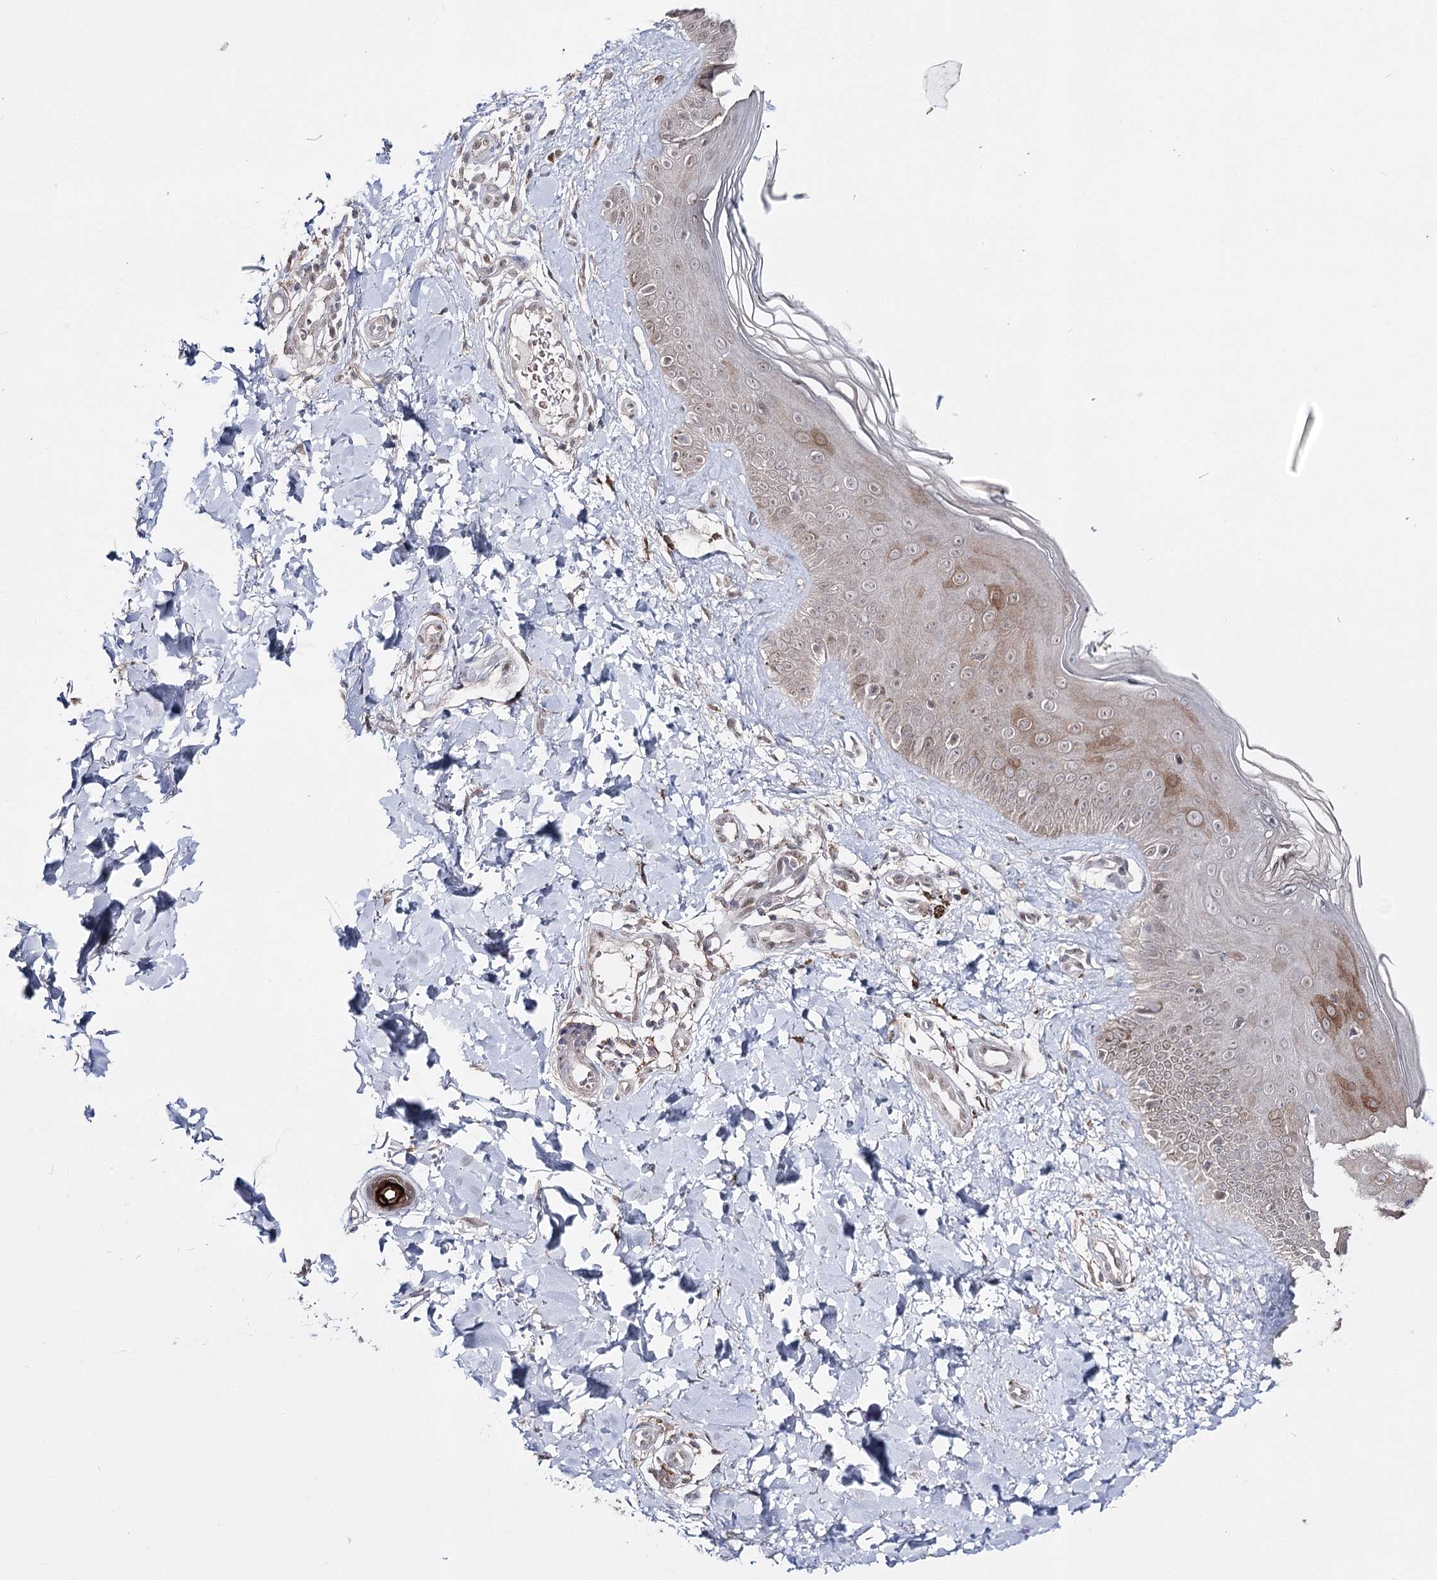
{"staining": {"intensity": "weak", "quantity": ">75%", "location": "cytoplasmic/membranous"}, "tissue": "skin", "cell_type": "Fibroblasts", "image_type": "normal", "snomed": [{"axis": "morphology", "description": "Normal tissue, NOS"}, {"axis": "topography", "description": "Skin"}], "caption": "Immunohistochemistry (IHC) photomicrograph of unremarkable skin: human skin stained using immunohistochemistry (IHC) shows low levels of weak protein expression localized specifically in the cytoplasmic/membranous of fibroblasts, appearing as a cytoplasmic/membranous brown color.", "gene": "HSD11B2", "patient": {"sex": "male", "age": 52}}